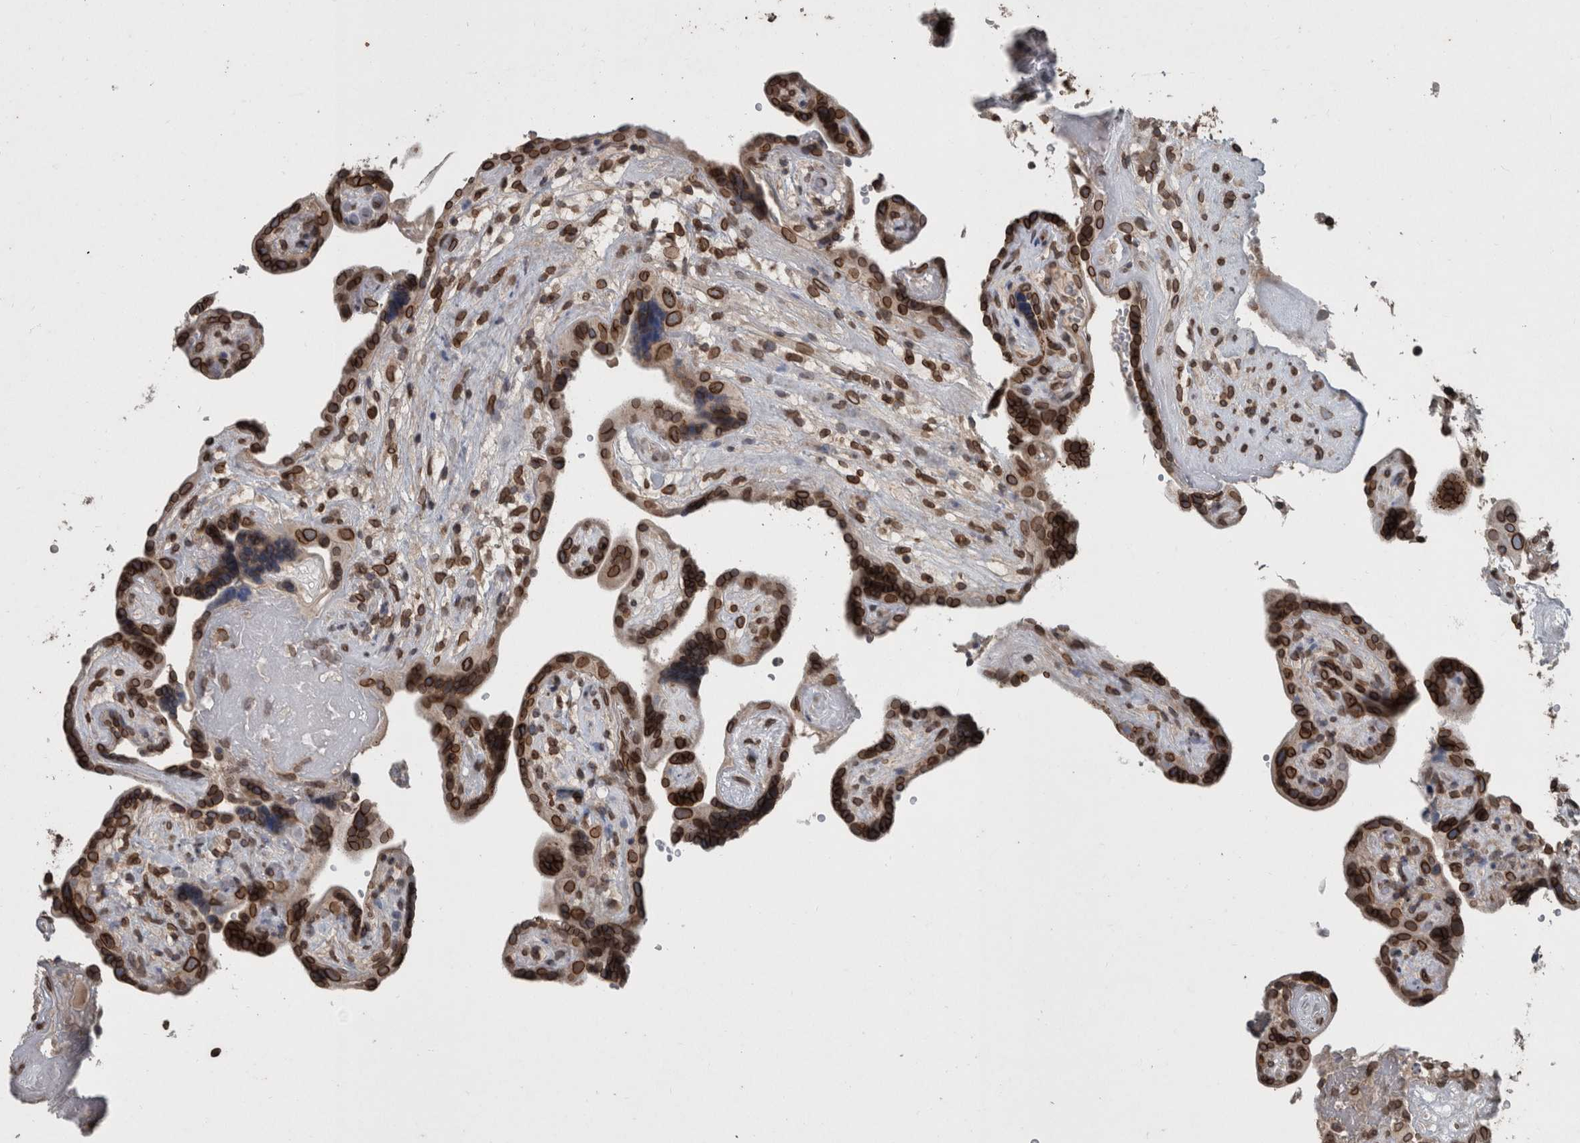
{"staining": {"intensity": "strong", "quantity": ">75%", "location": "cytoplasmic/membranous,nuclear"}, "tissue": "placenta", "cell_type": "Decidual cells", "image_type": "normal", "snomed": [{"axis": "morphology", "description": "Normal tissue, NOS"}, {"axis": "topography", "description": "Placenta"}], "caption": "Immunohistochemistry (IHC) of normal placenta demonstrates high levels of strong cytoplasmic/membranous,nuclear staining in about >75% of decidual cells. (DAB IHC, brown staining for protein, blue staining for nuclei).", "gene": "RANBP2", "patient": {"sex": "female", "age": 30}}